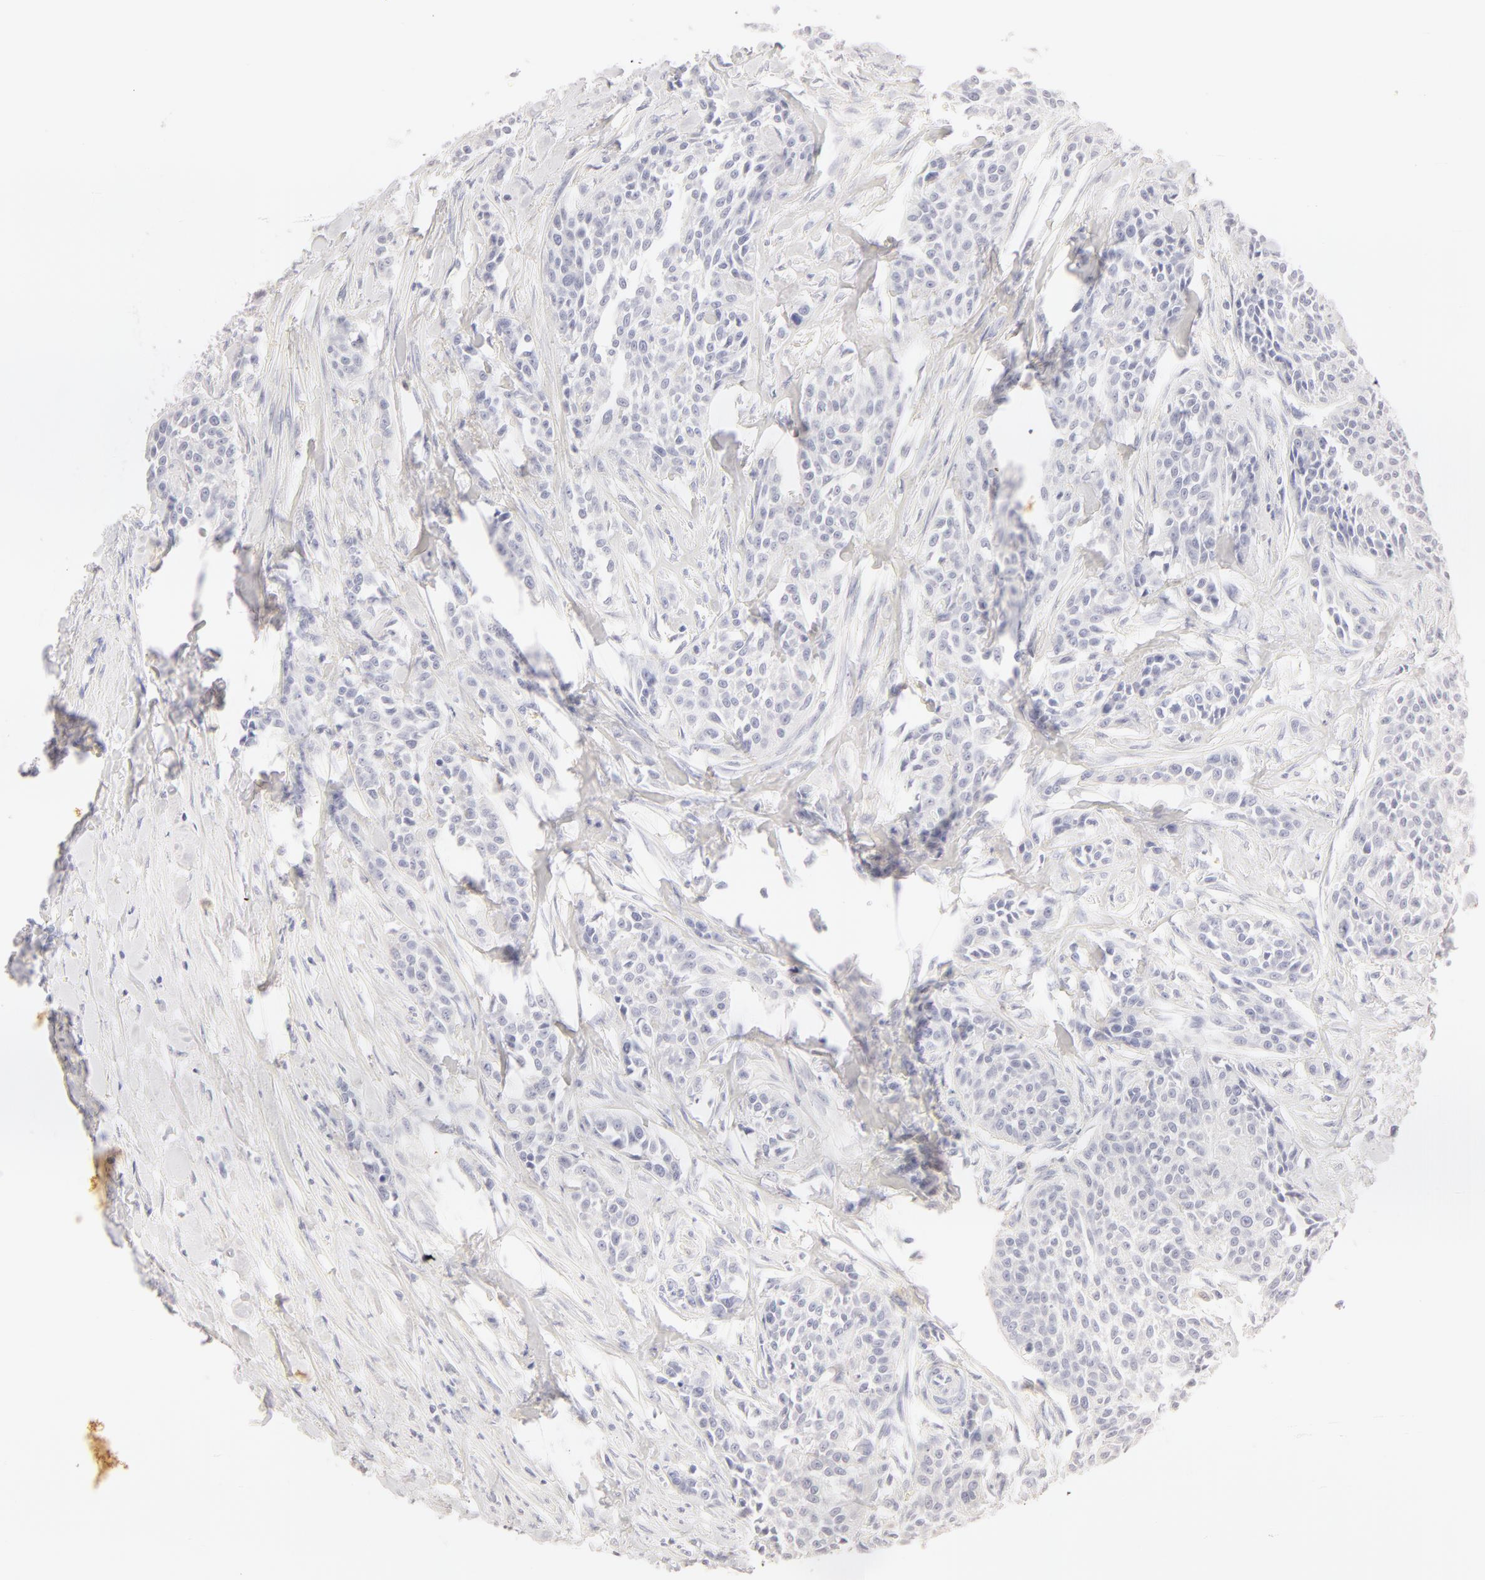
{"staining": {"intensity": "negative", "quantity": "none", "location": "none"}, "tissue": "urothelial cancer", "cell_type": "Tumor cells", "image_type": "cancer", "snomed": [{"axis": "morphology", "description": "Urothelial carcinoma, High grade"}, {"axis": "topography", "description": "Urinary bladder"}], "caption": "Image shows no significant protein staining in tumor cells of high-grade urothelial carcinoma.", "gene": "LGALS7B", "patient": {"sex": "male", "age": 56}}